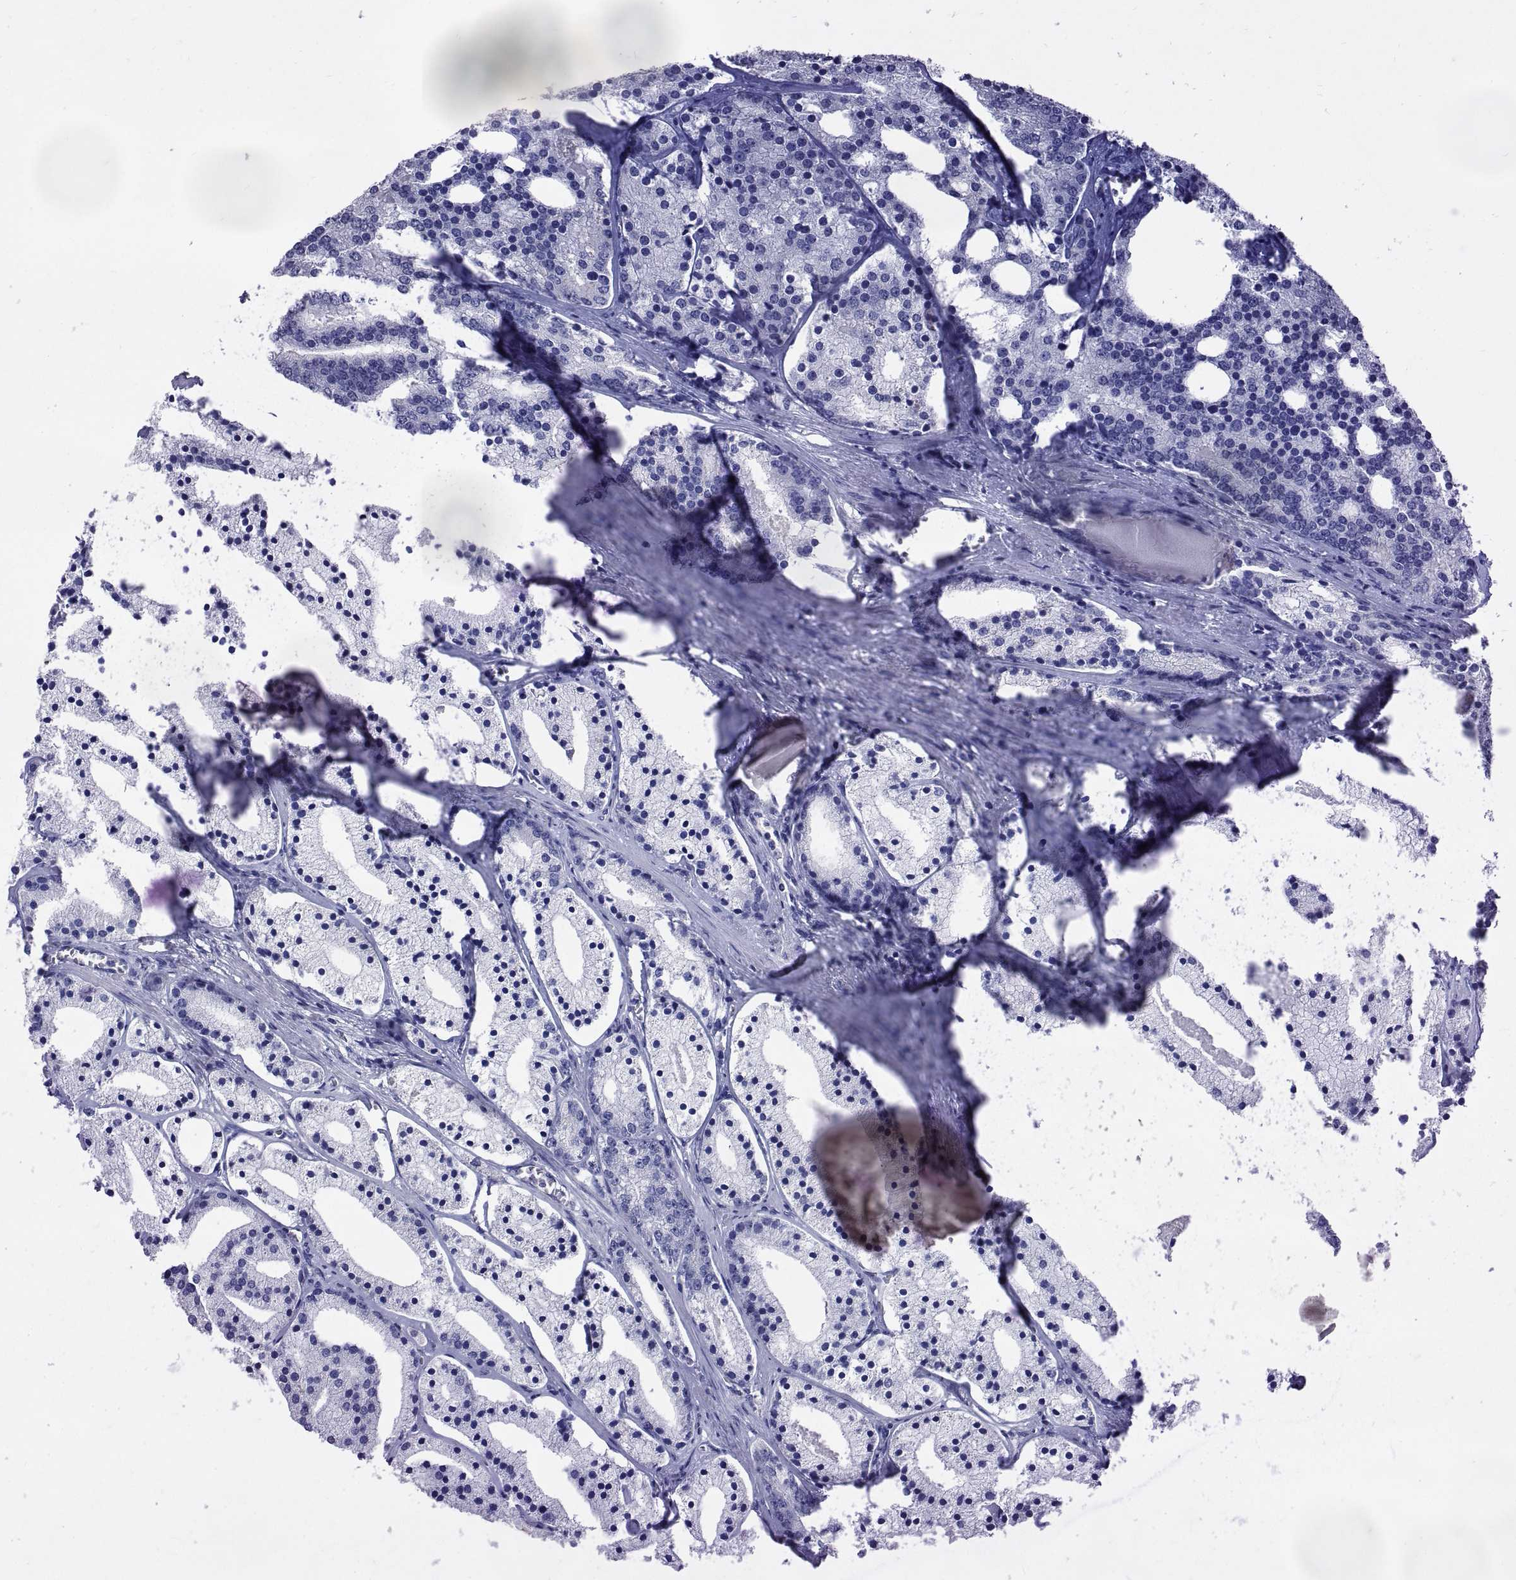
{"staining": {"intensity": "negative", "quantity": "none", "location": "none"}, "tissue": "prostate cancer", "cell_type": "Tumor cells", "image_type": "cancer", "snomed": [{"axis": "morphology", "description": "Adenocarcinoma, NOS"}, {"axis": "topography", "description": "Prostate"}], "caption": "The immunohistochemistry micrograph has no significant staining in tumor cells of prostate adenocarcinoma tissue.", "gene": "PTN", "patient": {"sex": "male", "age": 69}}